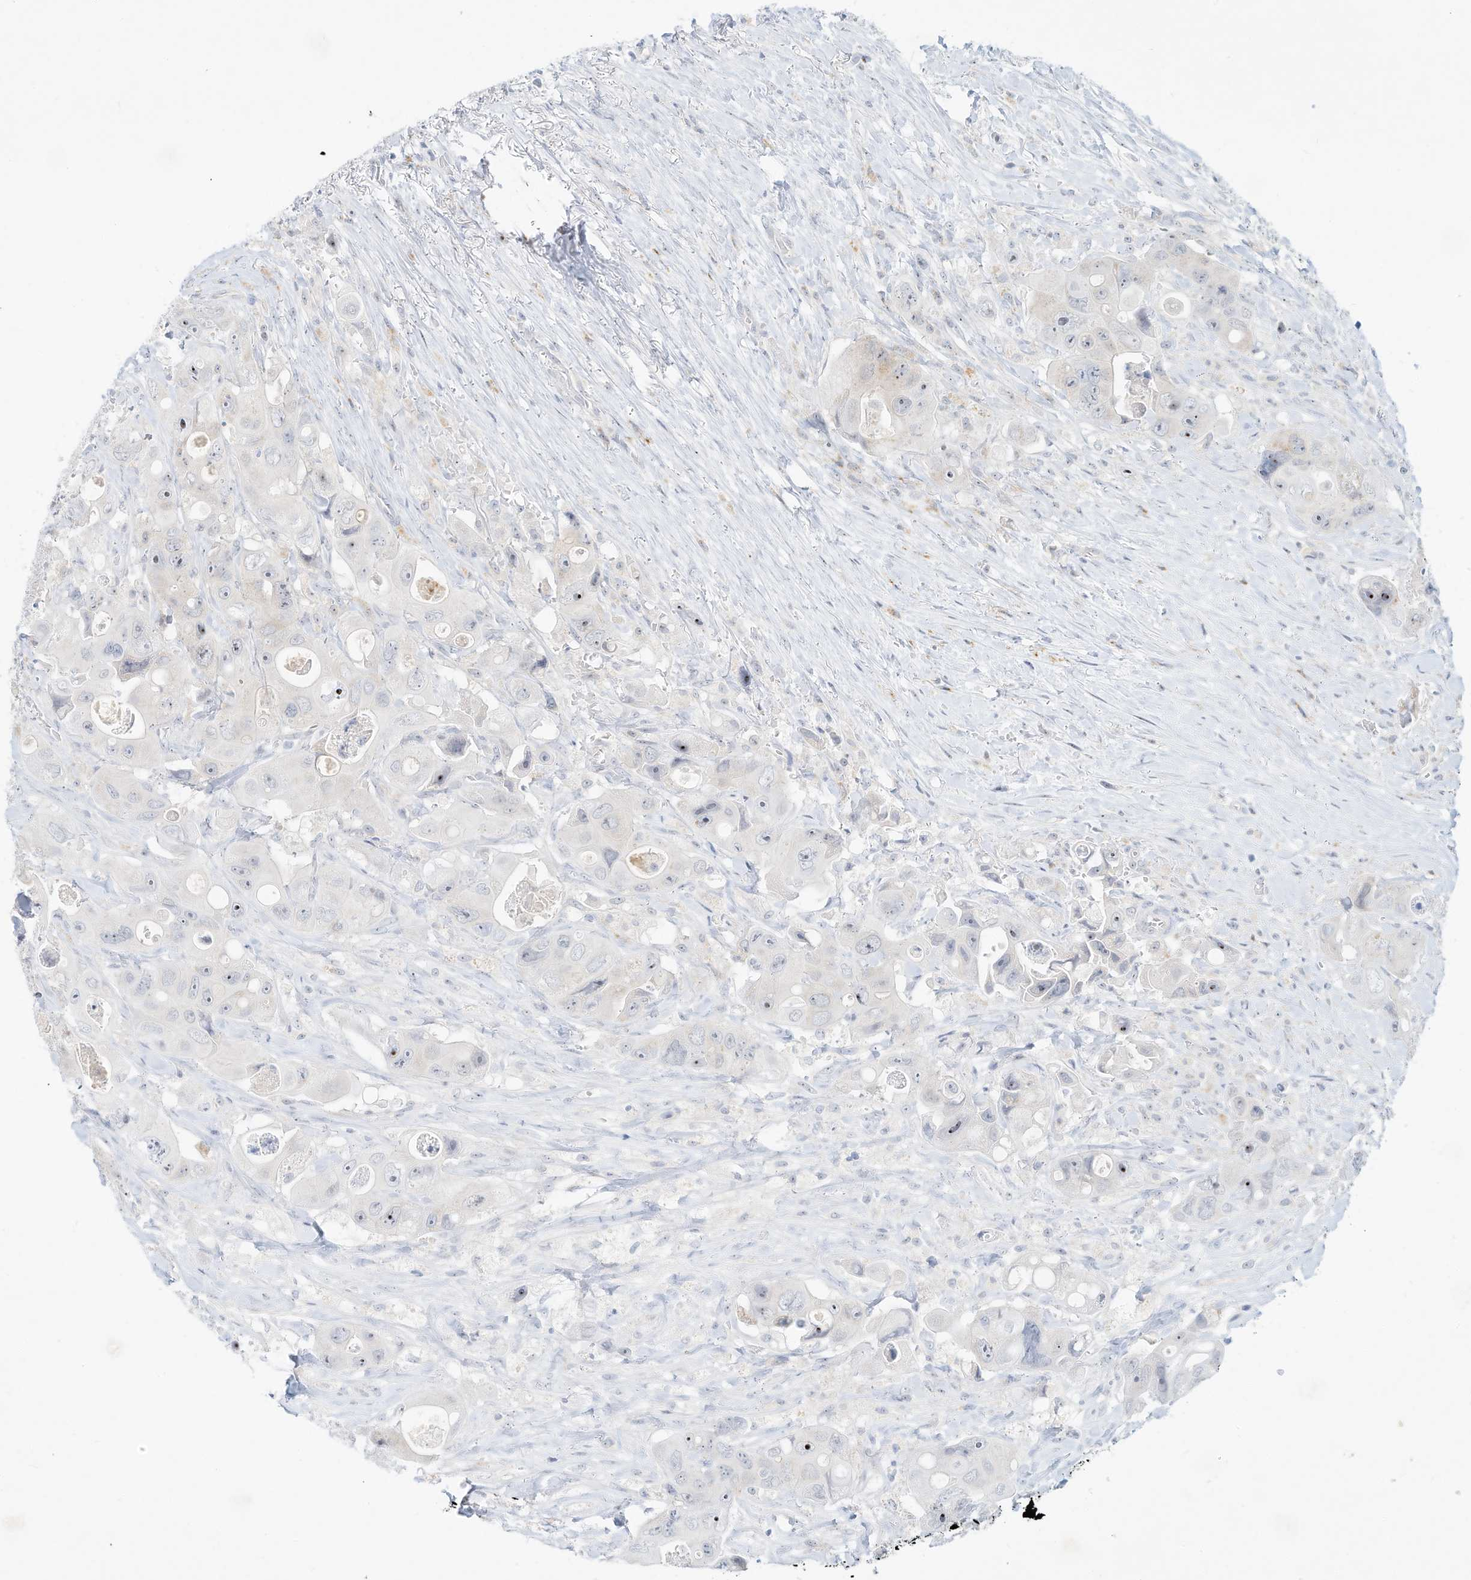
{"staining": {"intensity": "negative", "quantity": "none", "location": "none"}, "tissue": "colorectal cancer", "cell_type": "Tumor cells", "image_type": "cancer", "snomed": [{"axis": "morphology", "description": "Adenocarcinoma, NOS"}, {"axis": "topography", "description": "Colon"}], "caption": "This is an immunohistochemistry image of colorectal adenocarcinoma. There is no expression in tumor cells.", "gene": "PAK6", "patient": {"sex": "female", "age": 46}}